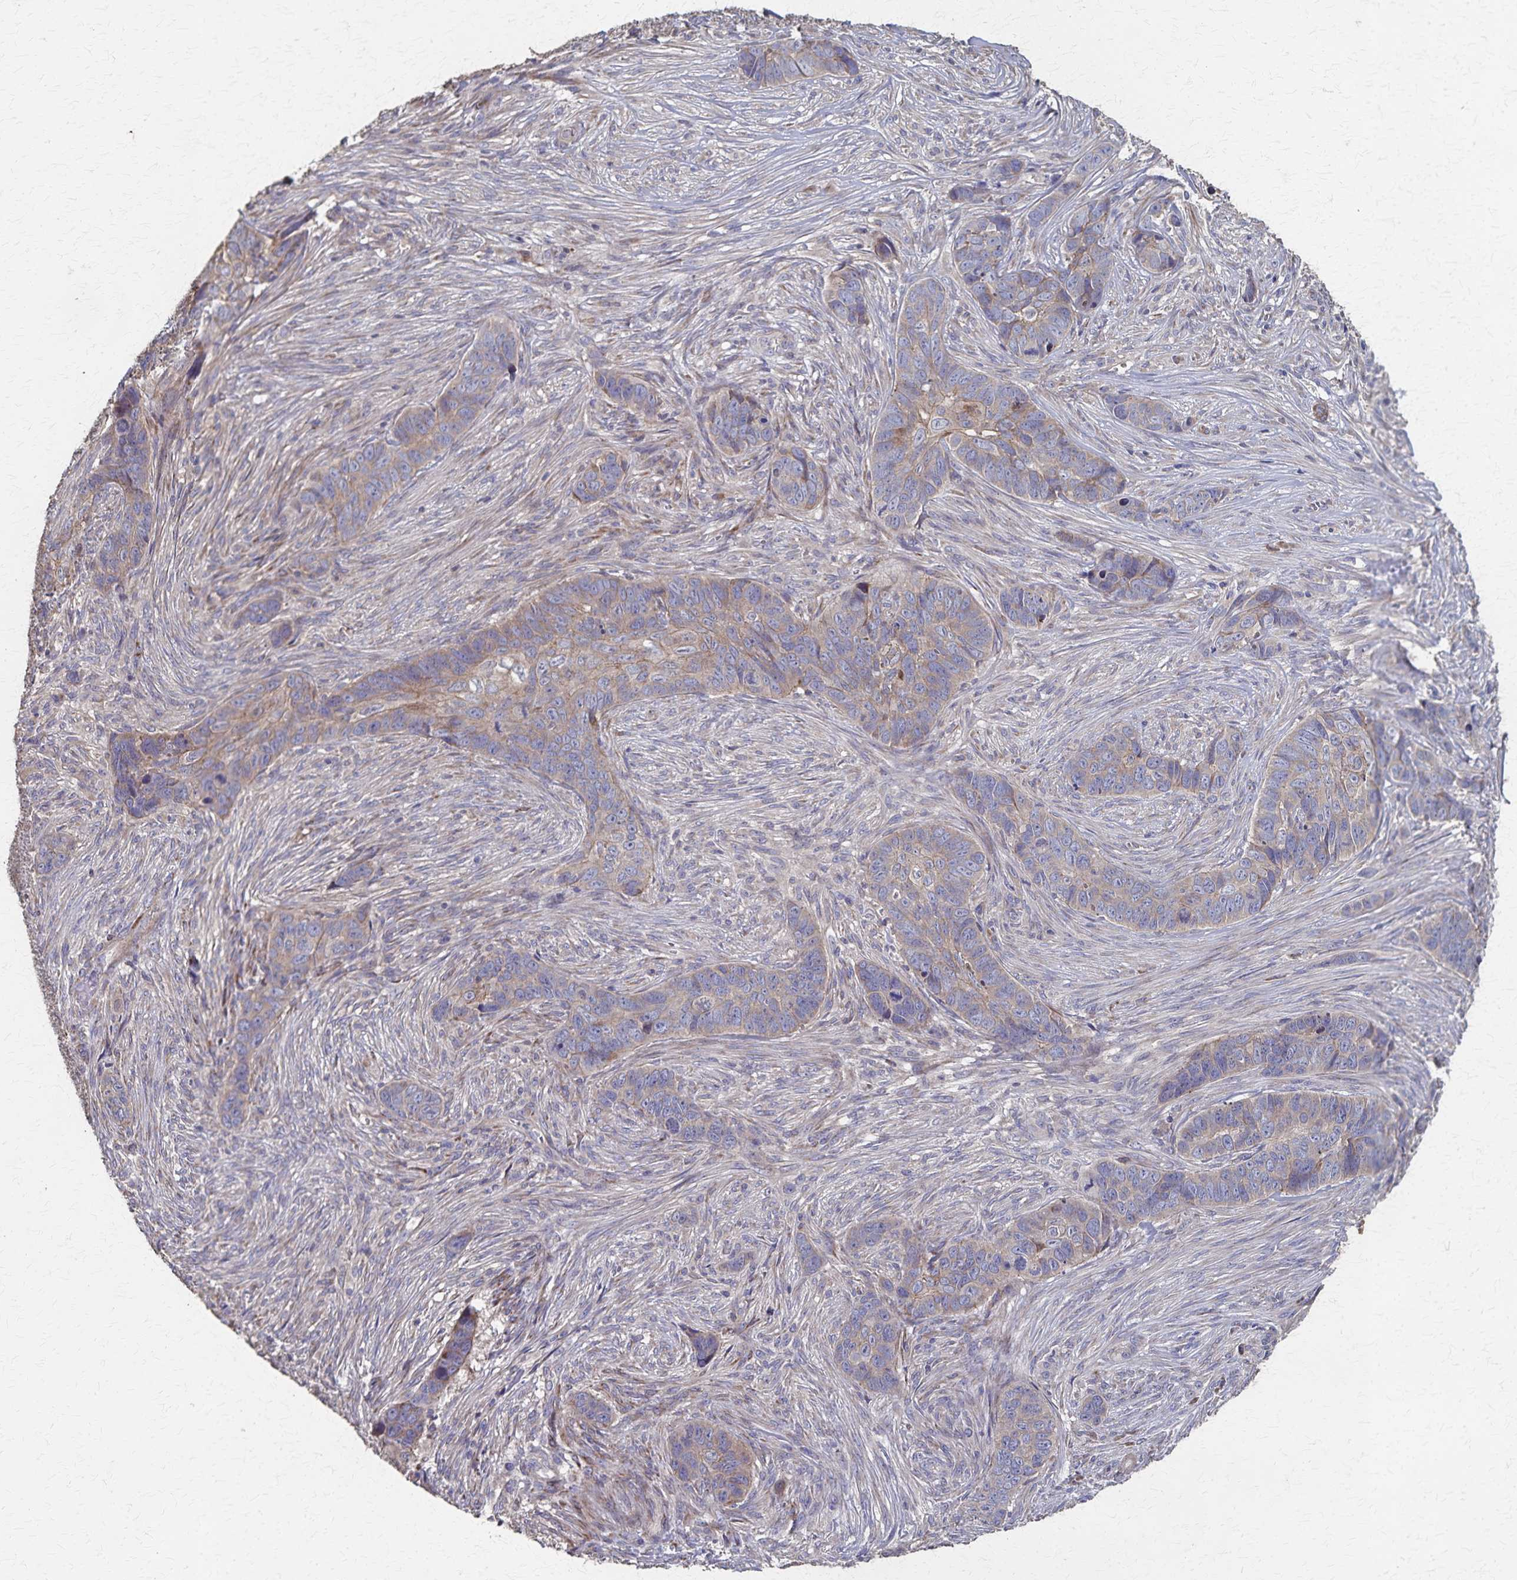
{"staining": {"intensity": "weak", "quantity": "25%-75%", "location": "cytoplasmic/membranous"}, "tissue": "skin cancer", "cell_type": "Tumor cells", "image_type": "cancer", "snomed": [{"axis": "morphology", "description": "Basal cell carcinoma"}, {"axis": "topography", "description": "Skin"}], "caption": "Immunohistochemical staining of human skin basal cell carcinoma displays low levels of weak cytoplasmic/membranous staining in about 25%-75% of tumor cells.", "gene": "PGAP2", "patient": {"sex": "female", "age": 82}}